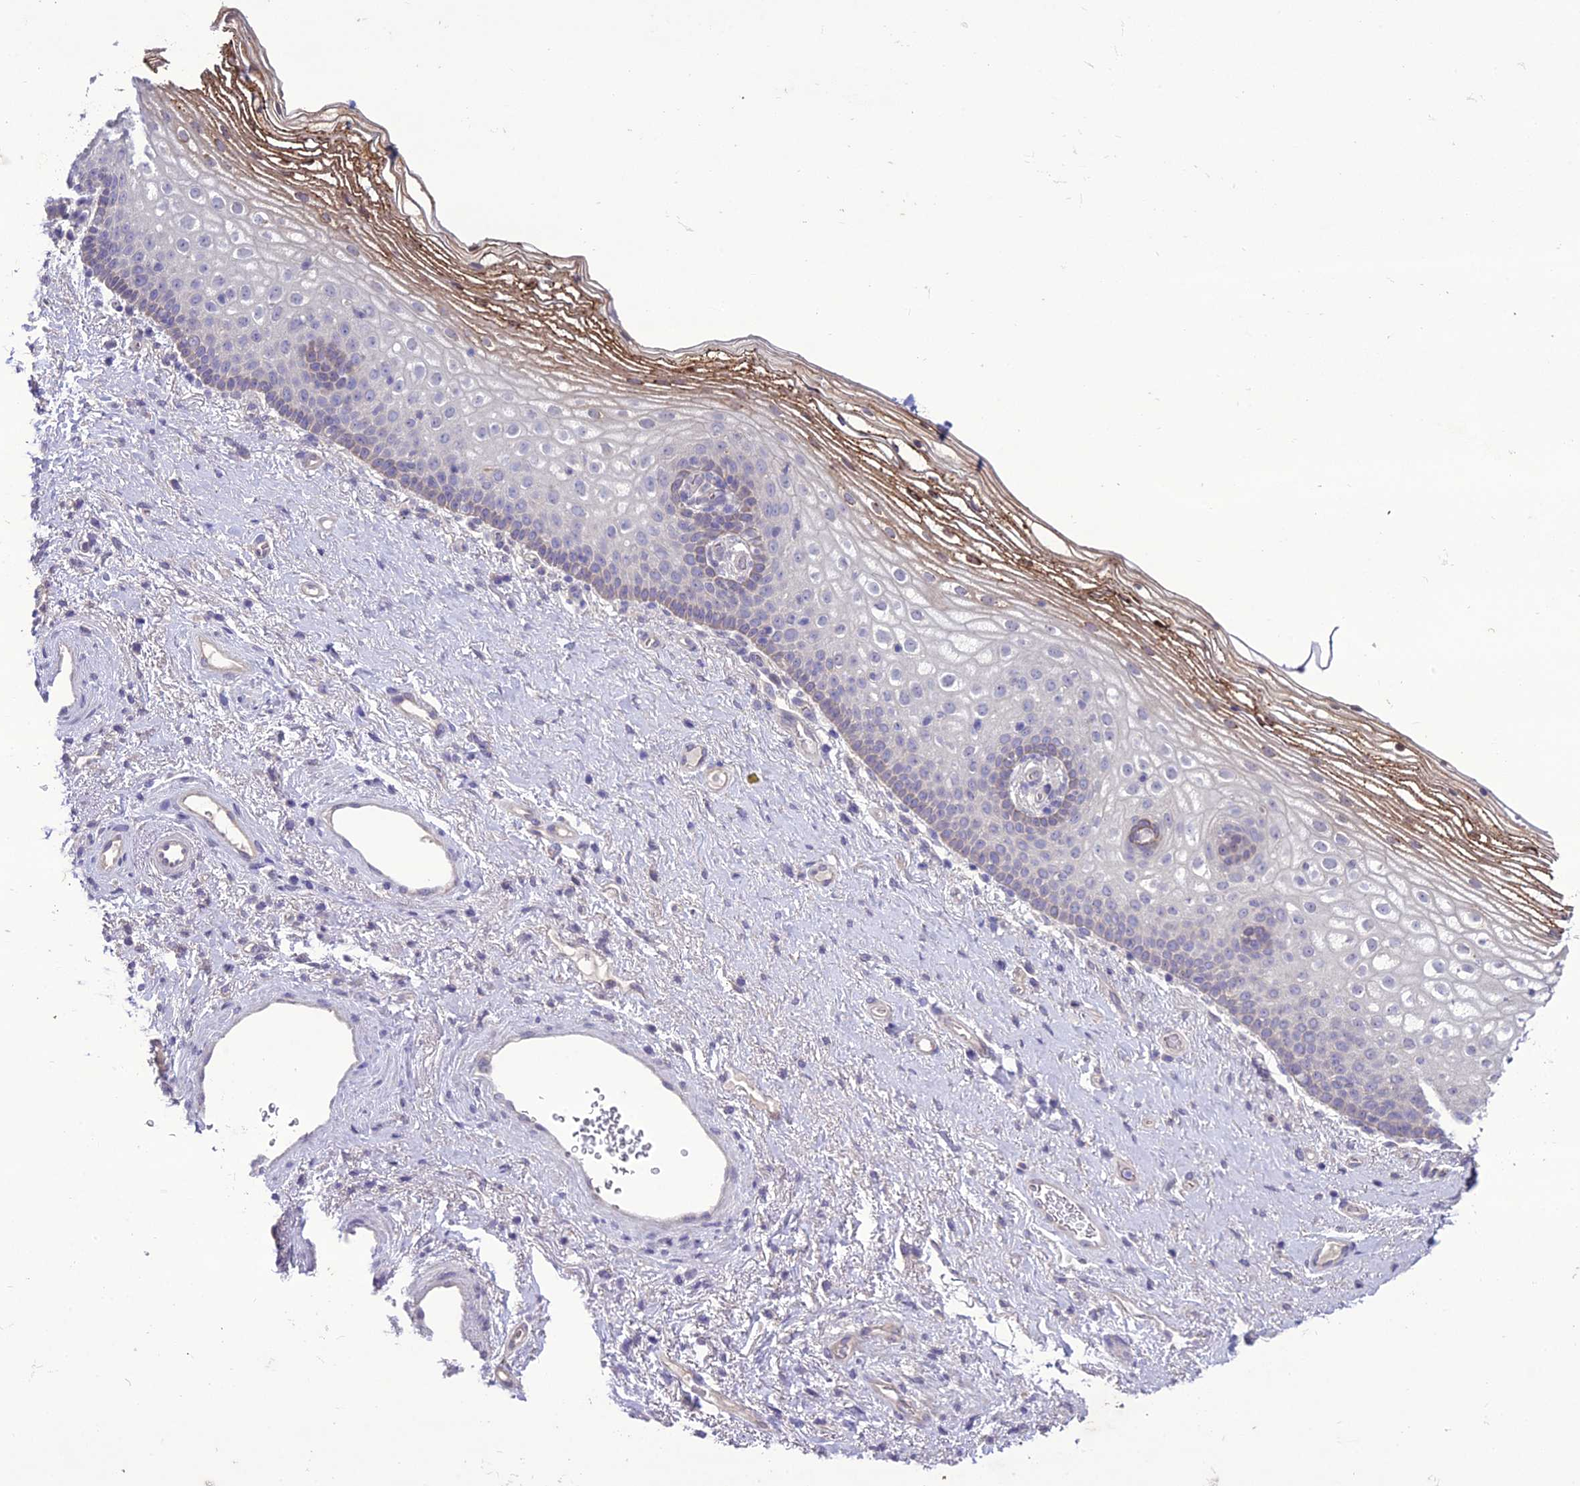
{"staining": {"intensity": "moderate", "quantity": "<25%", "location": "cytoplasmic/membranous"}, "tissue": "vagina", "cell_type": "Squamous epithelial cells", "image_type": "normal", "snomed": [{"axis": "morphology", "description": "Normal tissue, NOS"}, {"axis": "topography", "description": "Vagina"}], "caption": "Moderate cytoplasmic/membranous positivity for a protein is identified in approximately <25% of squamous epithelial cells of benign vagina using immunohistochemistry (IHC).", "gene": "SCRT1", "patient": {"sex": "female", "age": 60}}